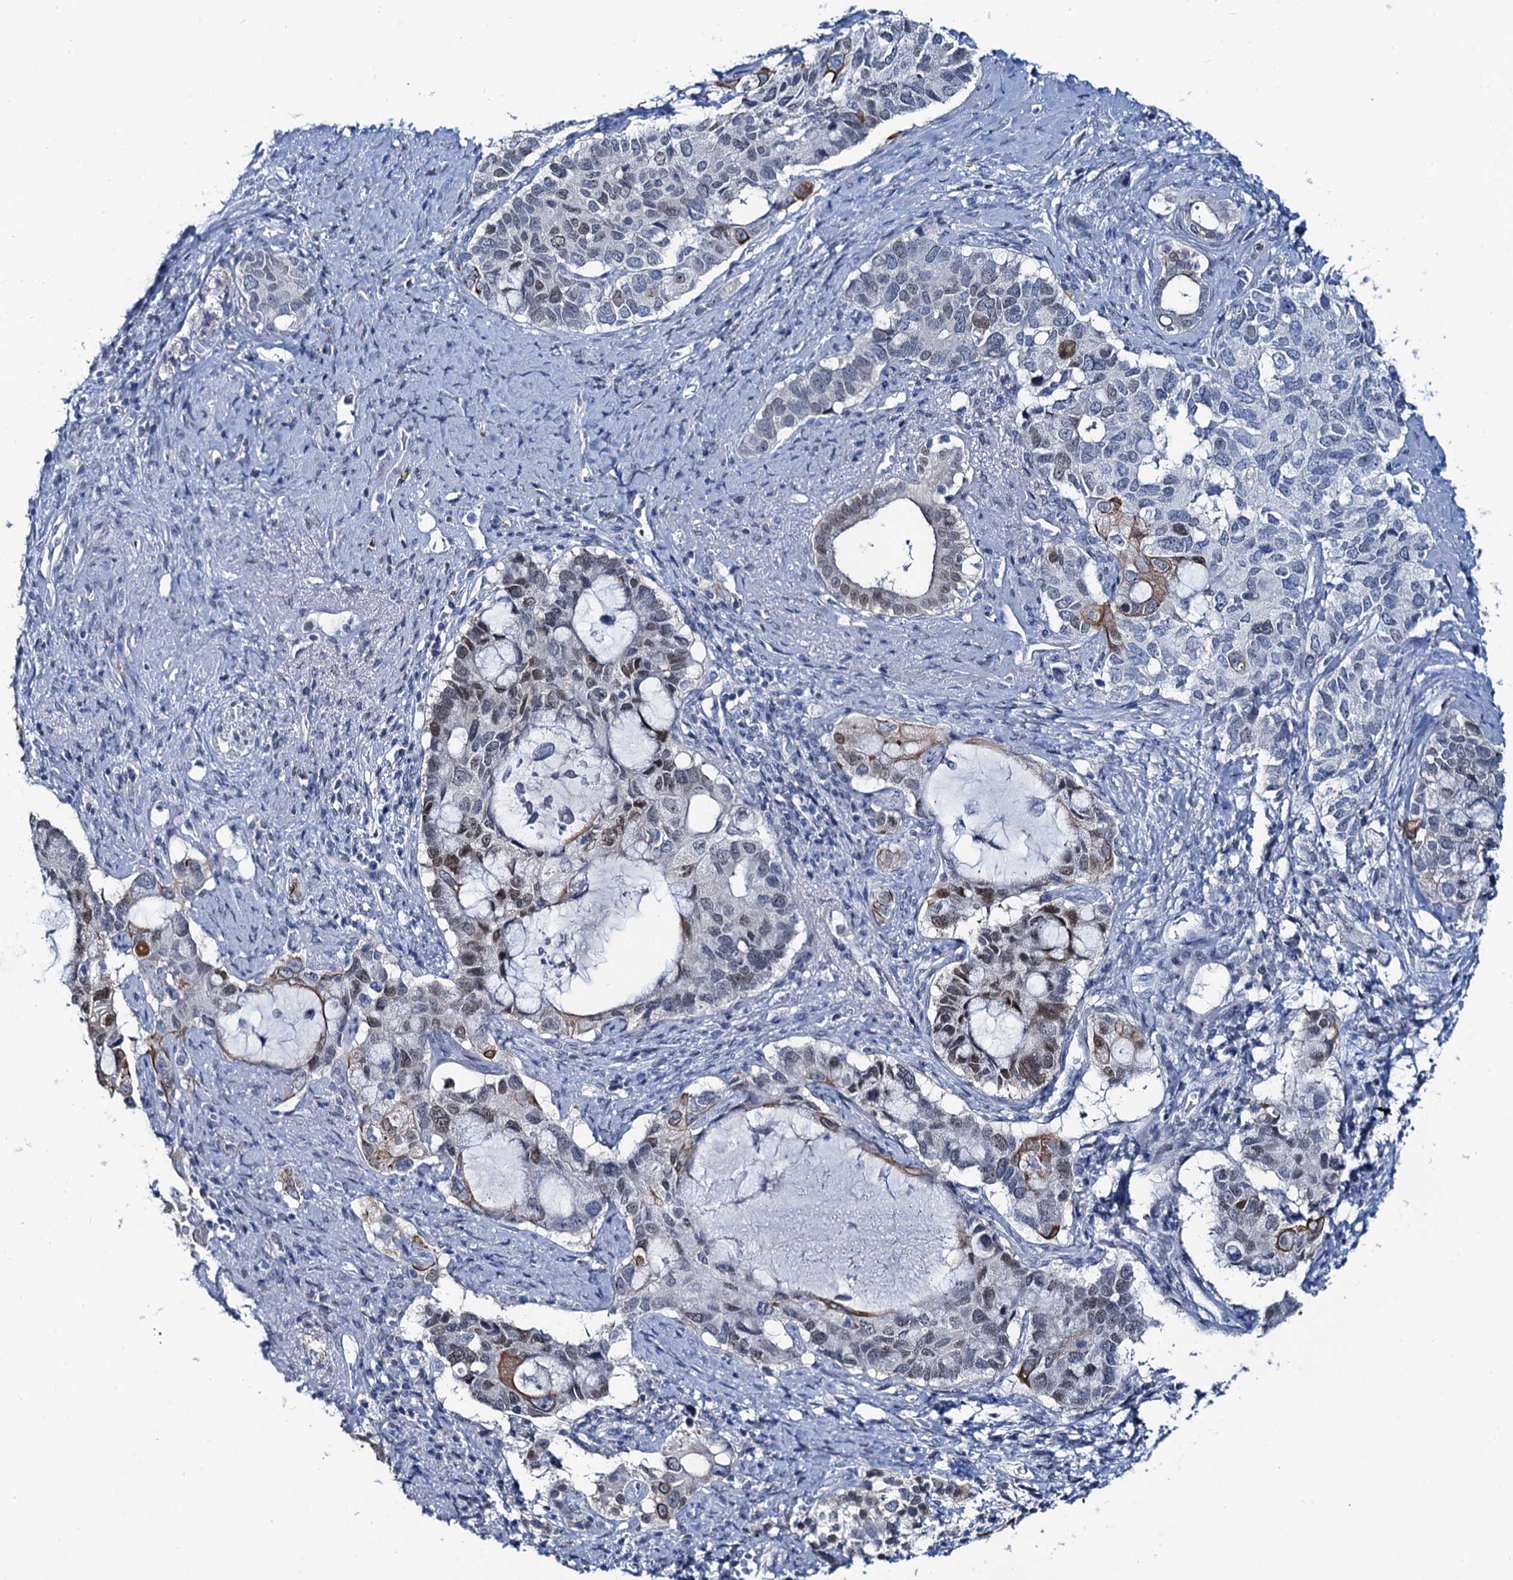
{"staining": {"intensity": "moderate", "quantity": "<25%", "location": "cytoplasmic/membranous,nuclear"}, "tissue": "pancreatic cancer", "cell_type": "Tumor cells", "image_type": "cancer", "snomed": [{"axis": "morphology", "description": "Adenocarcinoma, NOS"}, {"axis": "topography", "description": "Pancreas"}], "caption": "IHC (DAB (3,3'-diaminobenzidine)) staining of pancreatic cancer reveals moderate cytoplasmic/membranous and nuclear protein expression in approximately <25% of tumor cells.", "gene": "TOX3", "patient": {"sex": "female", "age": 56}}